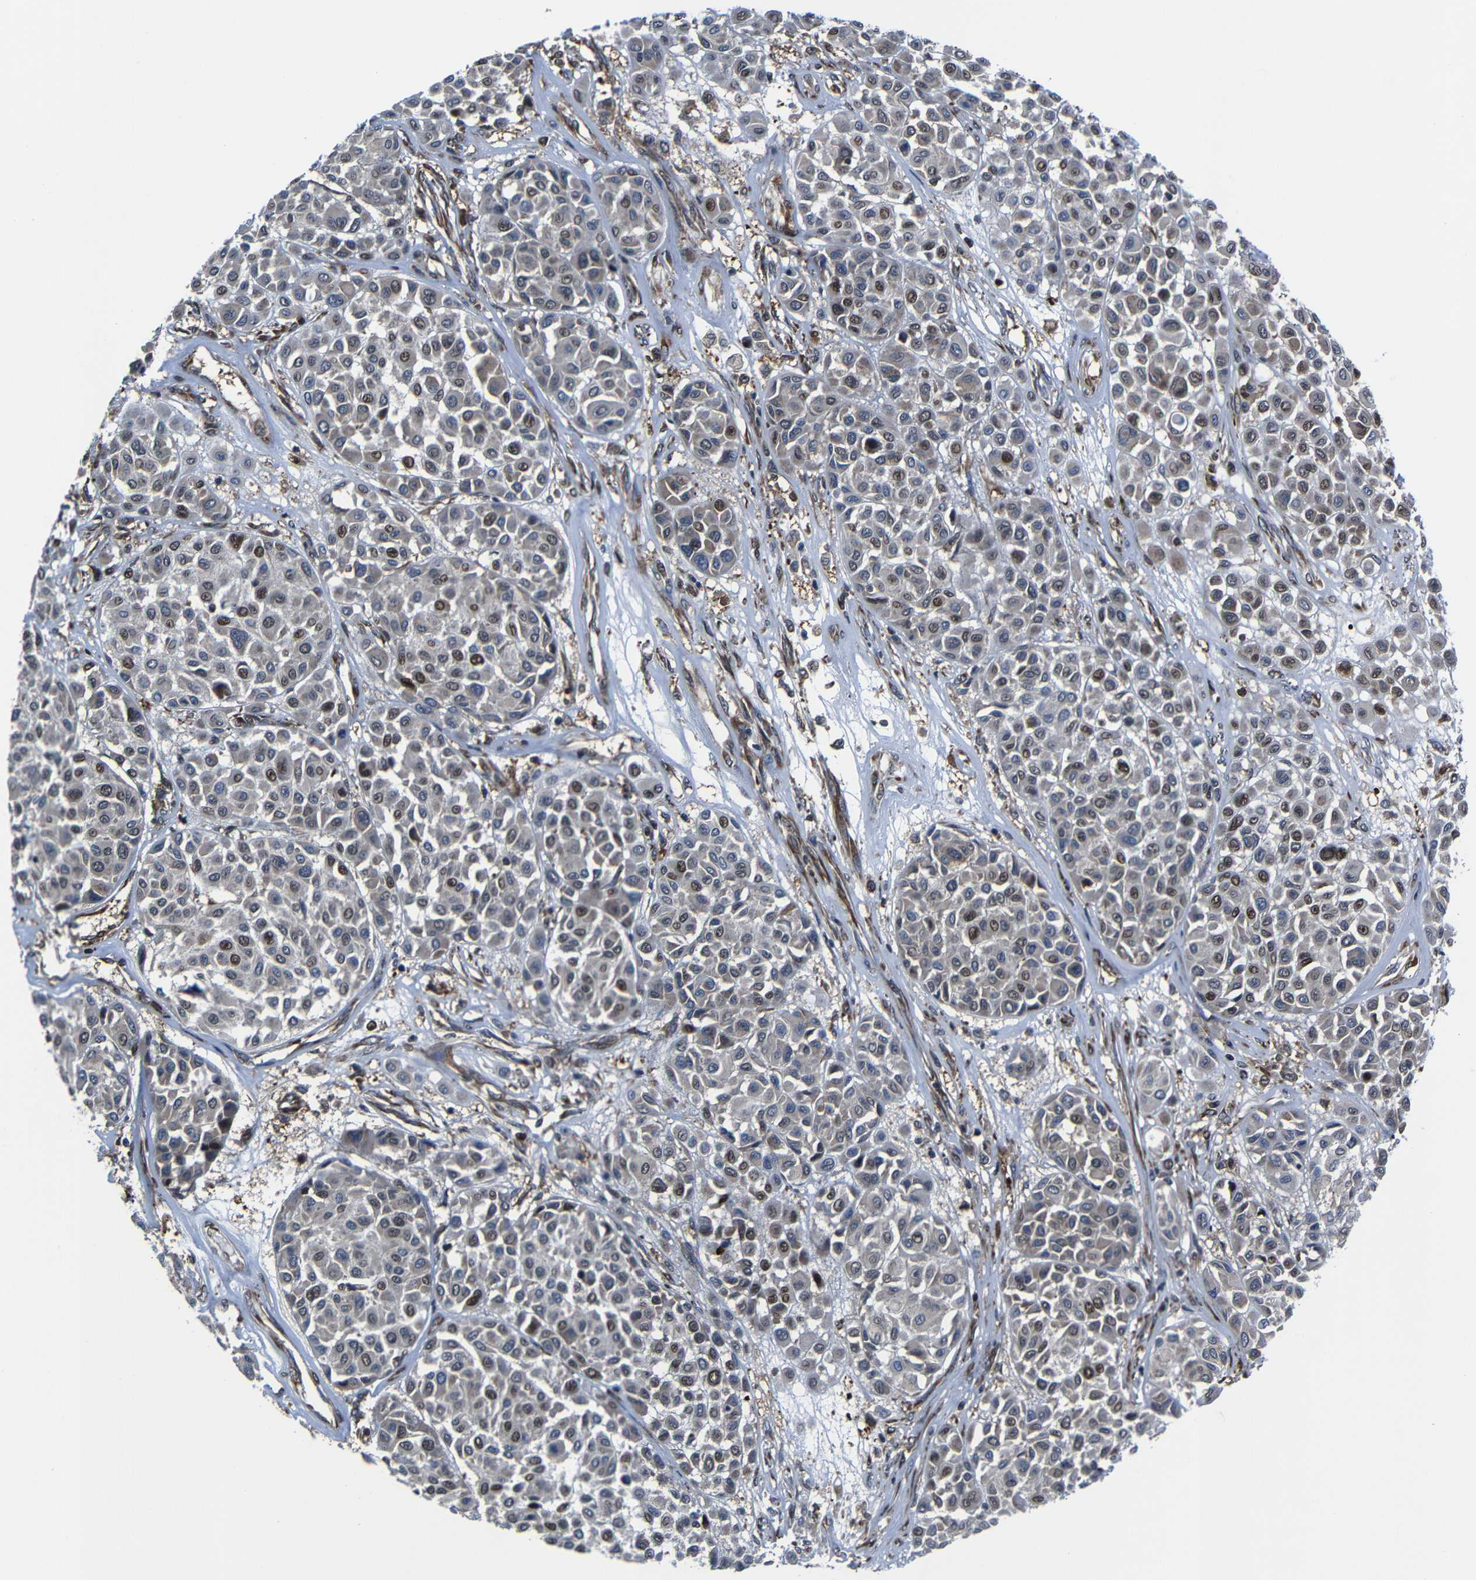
{"staining": {"intensity": "moderate", "quantity": "<25%", "location": "nuclear"}, "tissue": "melanoma", "cell_type": "Tumor cells", "image_type": "cancer", "snomed": [{"axis": "morphology", "description": "Malignant melanoma, Metastatic site"}, {"axis": "topography", "description": "Soft tissue"}], "caption": "The micrograph displays immunohistochemical staining of malignant melanoma (metastatic site). There is moderate nuclear expression is seen in about <25% of tumor cells. Nuclei are stained in blue.", "gene": "KIAA0513", "patient": {"sex": "male", "age": 41}}